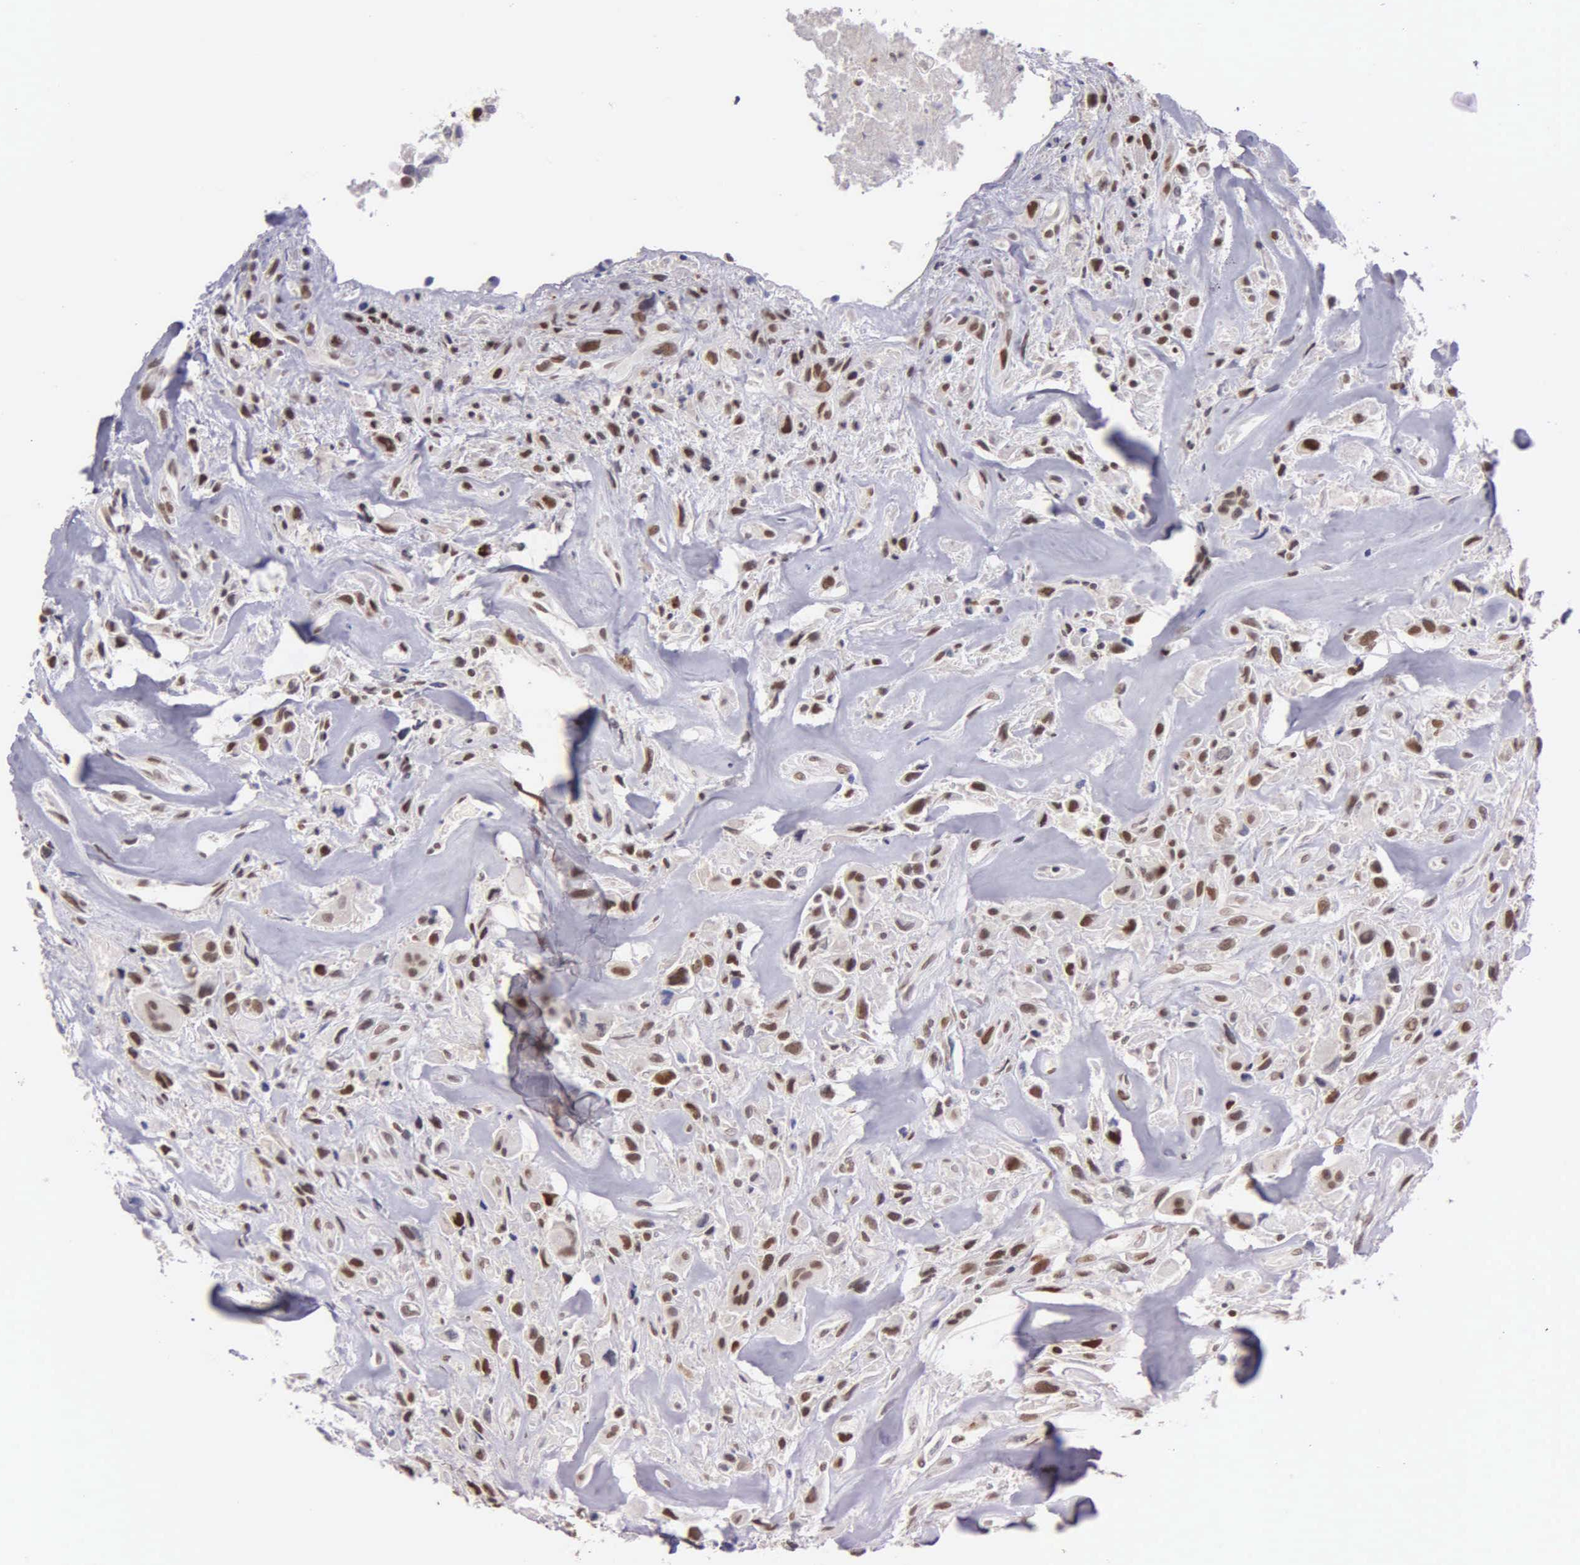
{"staining": {"intensity": "strong", "quantity": ">75%", "location": "nuclear"}, "tissue": "breast cancer", "cell_type": "Tumor cells", "image_type": "cancer", "snomed": [{"axis": "morphology", "description": "Neoplasm, malignant, NOS"}, {"axis": "topography", "description": "Breast"}], "caption": "This micrograph shows immunohistochemistry (IHC) staining of breast malignant neoplasm, with high strong nuclear positivity in approximately >75% of tumor cells.", "gene": "UBR7", "patient": {"sex": "female", "age": 50}}